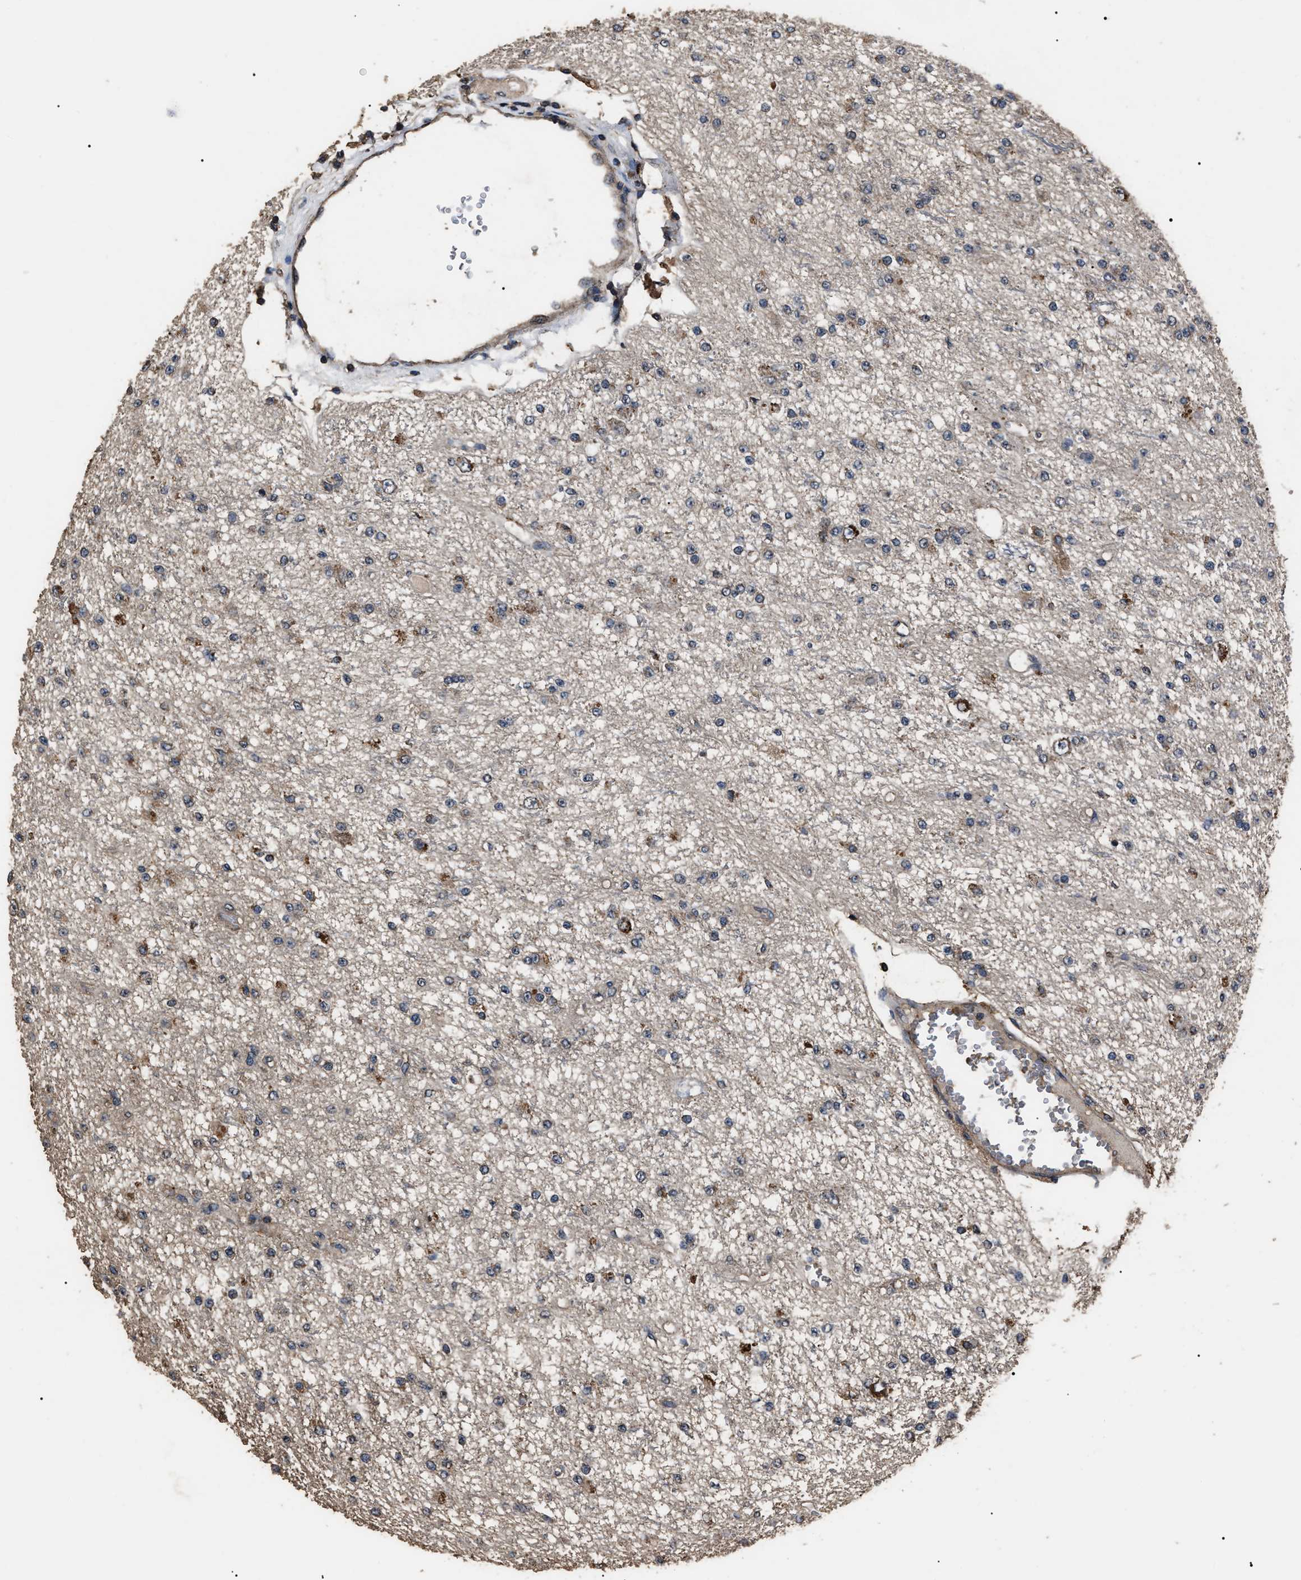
{"staining": {"intensity": "moderate", "quantity": "<25%", "location": "cytoplasmic/membranous"}, "tissue": "glioma", "cell_type": "Tumor cells", "image_type": "cancer", "snomed": [{"axis": "morphology", "description": "Glioma, malignant, Low grade"}, {"axis": "topography", "description": "Brain"}], "caption": "A photomicrograph of human malignant low-grade glioma stained for a protein shows moderate cytoplasmic/membranous brown staining in tumor cells.", "gene": "RNF216", "patient": {"sex": "male", "age": 38}}